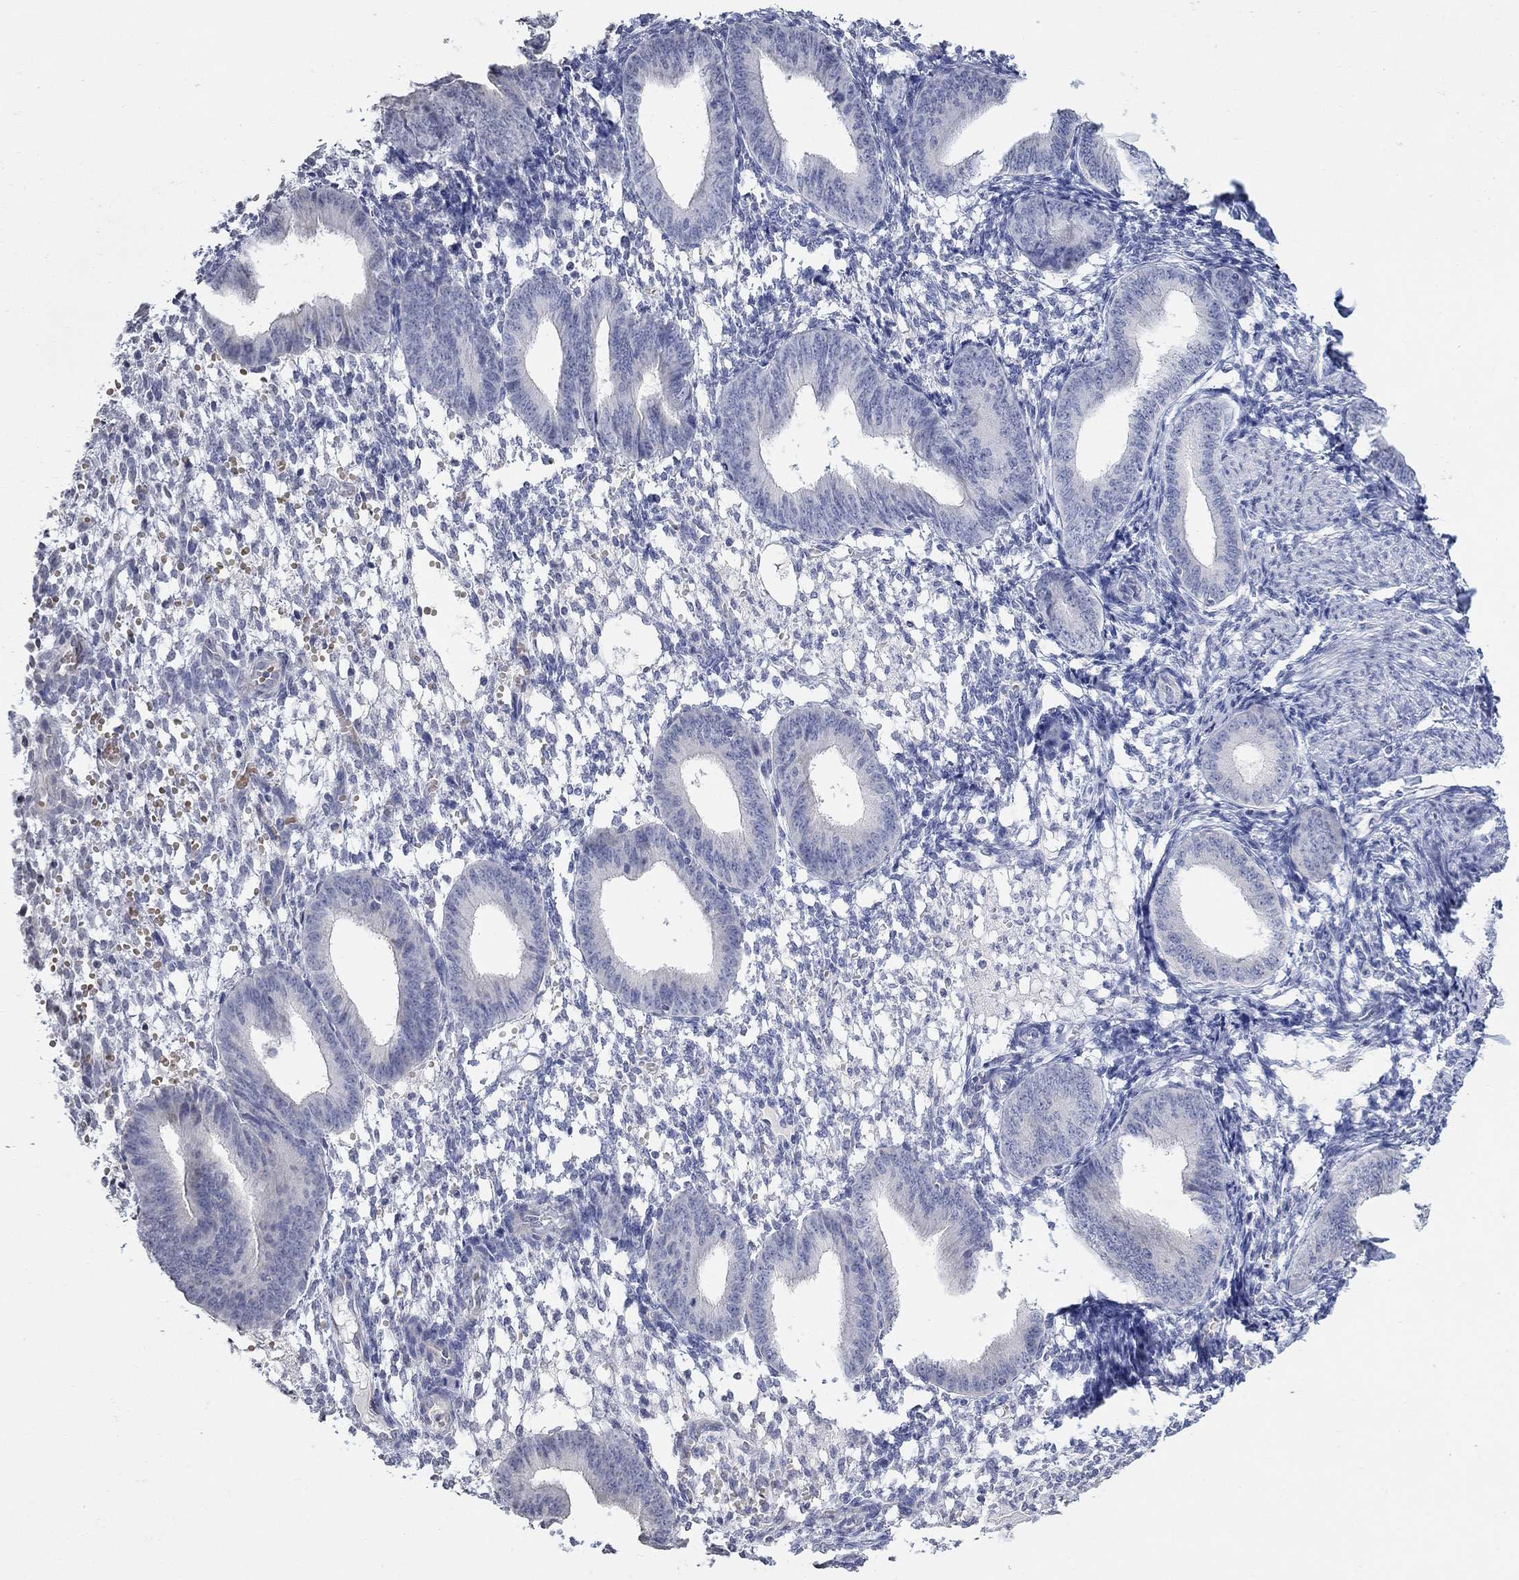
{"staining": {"intensity": "negative", "quantity": "none", "location": "none"}, "tissue": "endometrium", "cell_type": "Cells in endometrial stroma", "image_type": "normal", "snomed": [{"axis": "morphology", "description": "Normal tissue, NOS"}, {"axis": "topography", "description": "Endometrium"}], "caption": "An immunohistochemistry (IHC) image of benign endometrium is shown. There is no staining in cells in endometrial stroma of endometrium. Brightfield microscopy of IHC stained with DAB (3,3'-diaminobenzidine) (brown) and hematoxylin (blue), captured at high magnification.", "gene": "TMEM255A", "patient": {"sex": "female", "age": 39}}